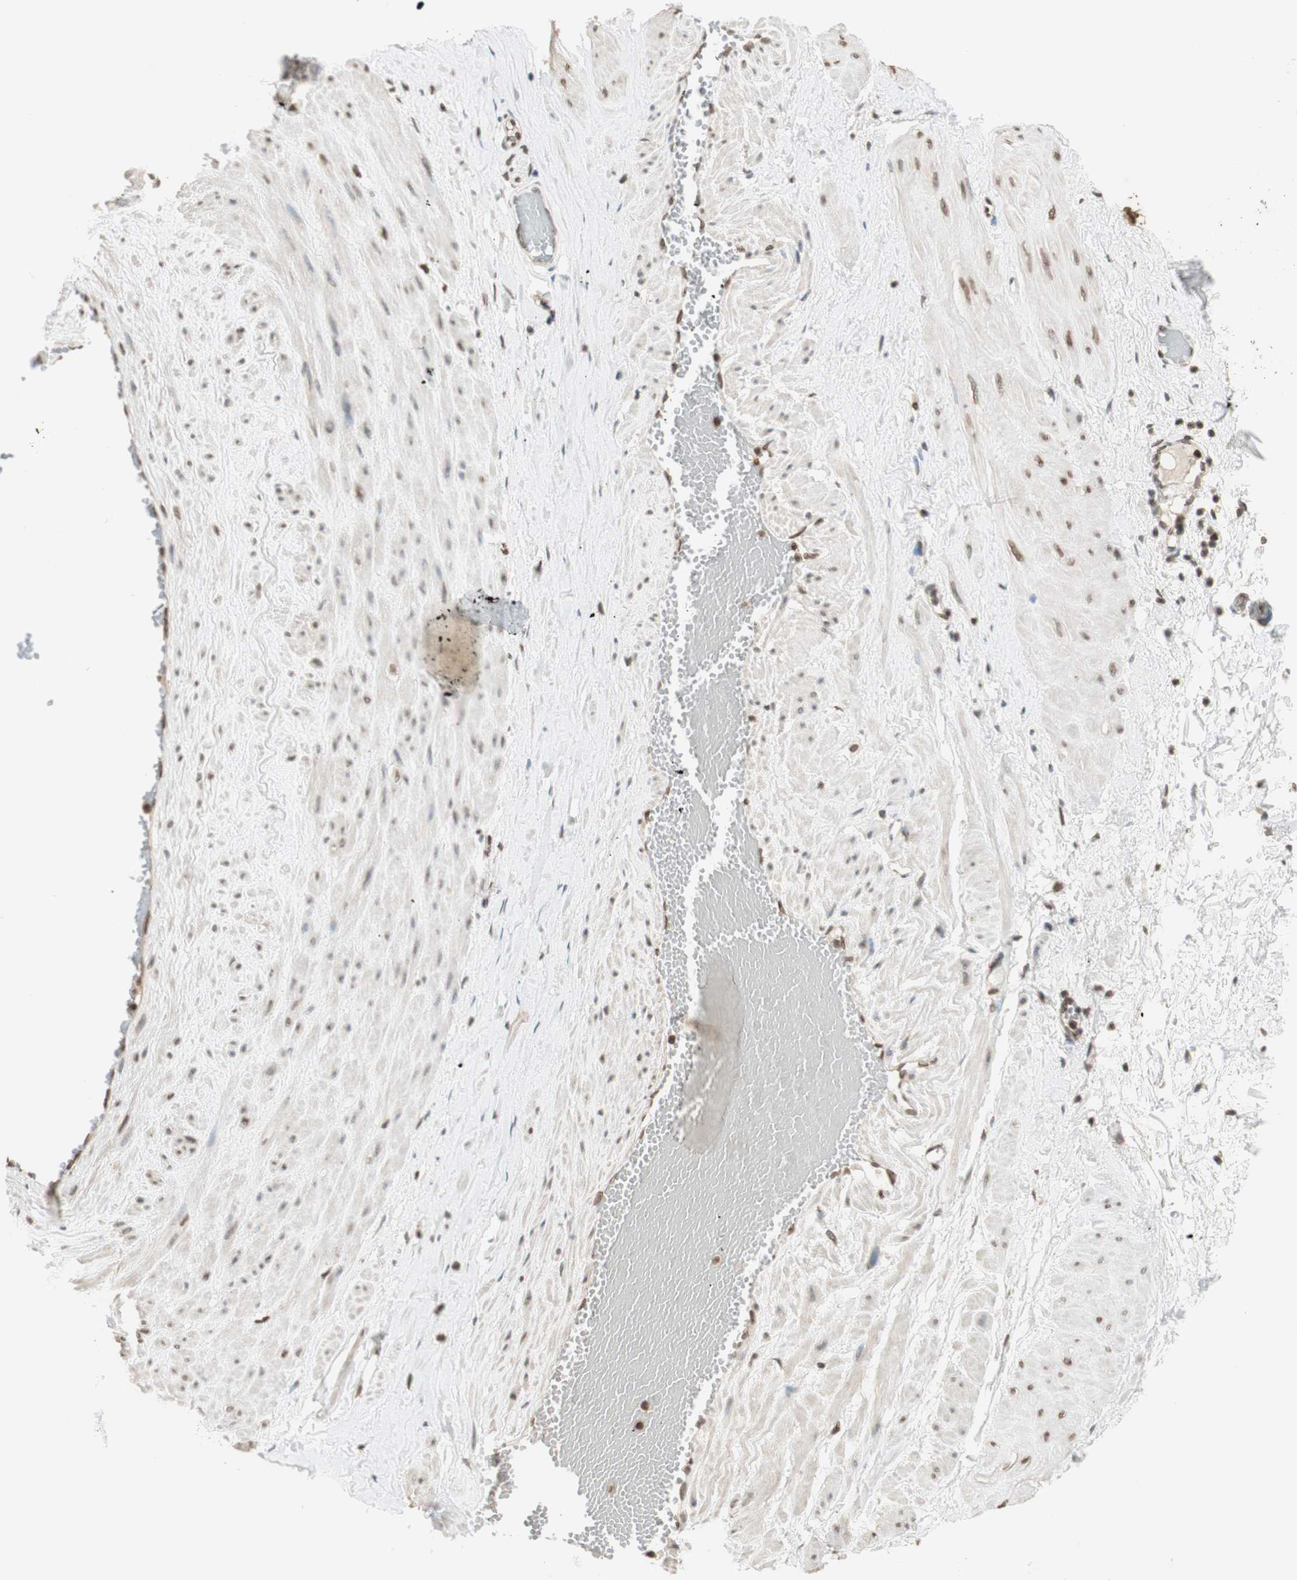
{"staining": {"intensity": "negative", "quantity": "none", "location": "none"}, "tissue": "adipose tissue", "cell_type": "Adipocytes", "image_type": "normal", "snomed": [{"axis": "morphology", "description": "Normal tissue, NOS"}, {"axis": "topography", "description": "Soft tissue"}, {"axis": "topography", "description": "Vascular tissue"}], "caption": "The histopathology image exhibits no significant positivity in adipocytes of adipose tissue. (DAB (3,3'-diaminobenzidine) immunohistochemistry (IHC) visualized using brightfield microscopy, high magnification).", "gene": "TMPO", "patient": {"sex": "female", "age": 35}}